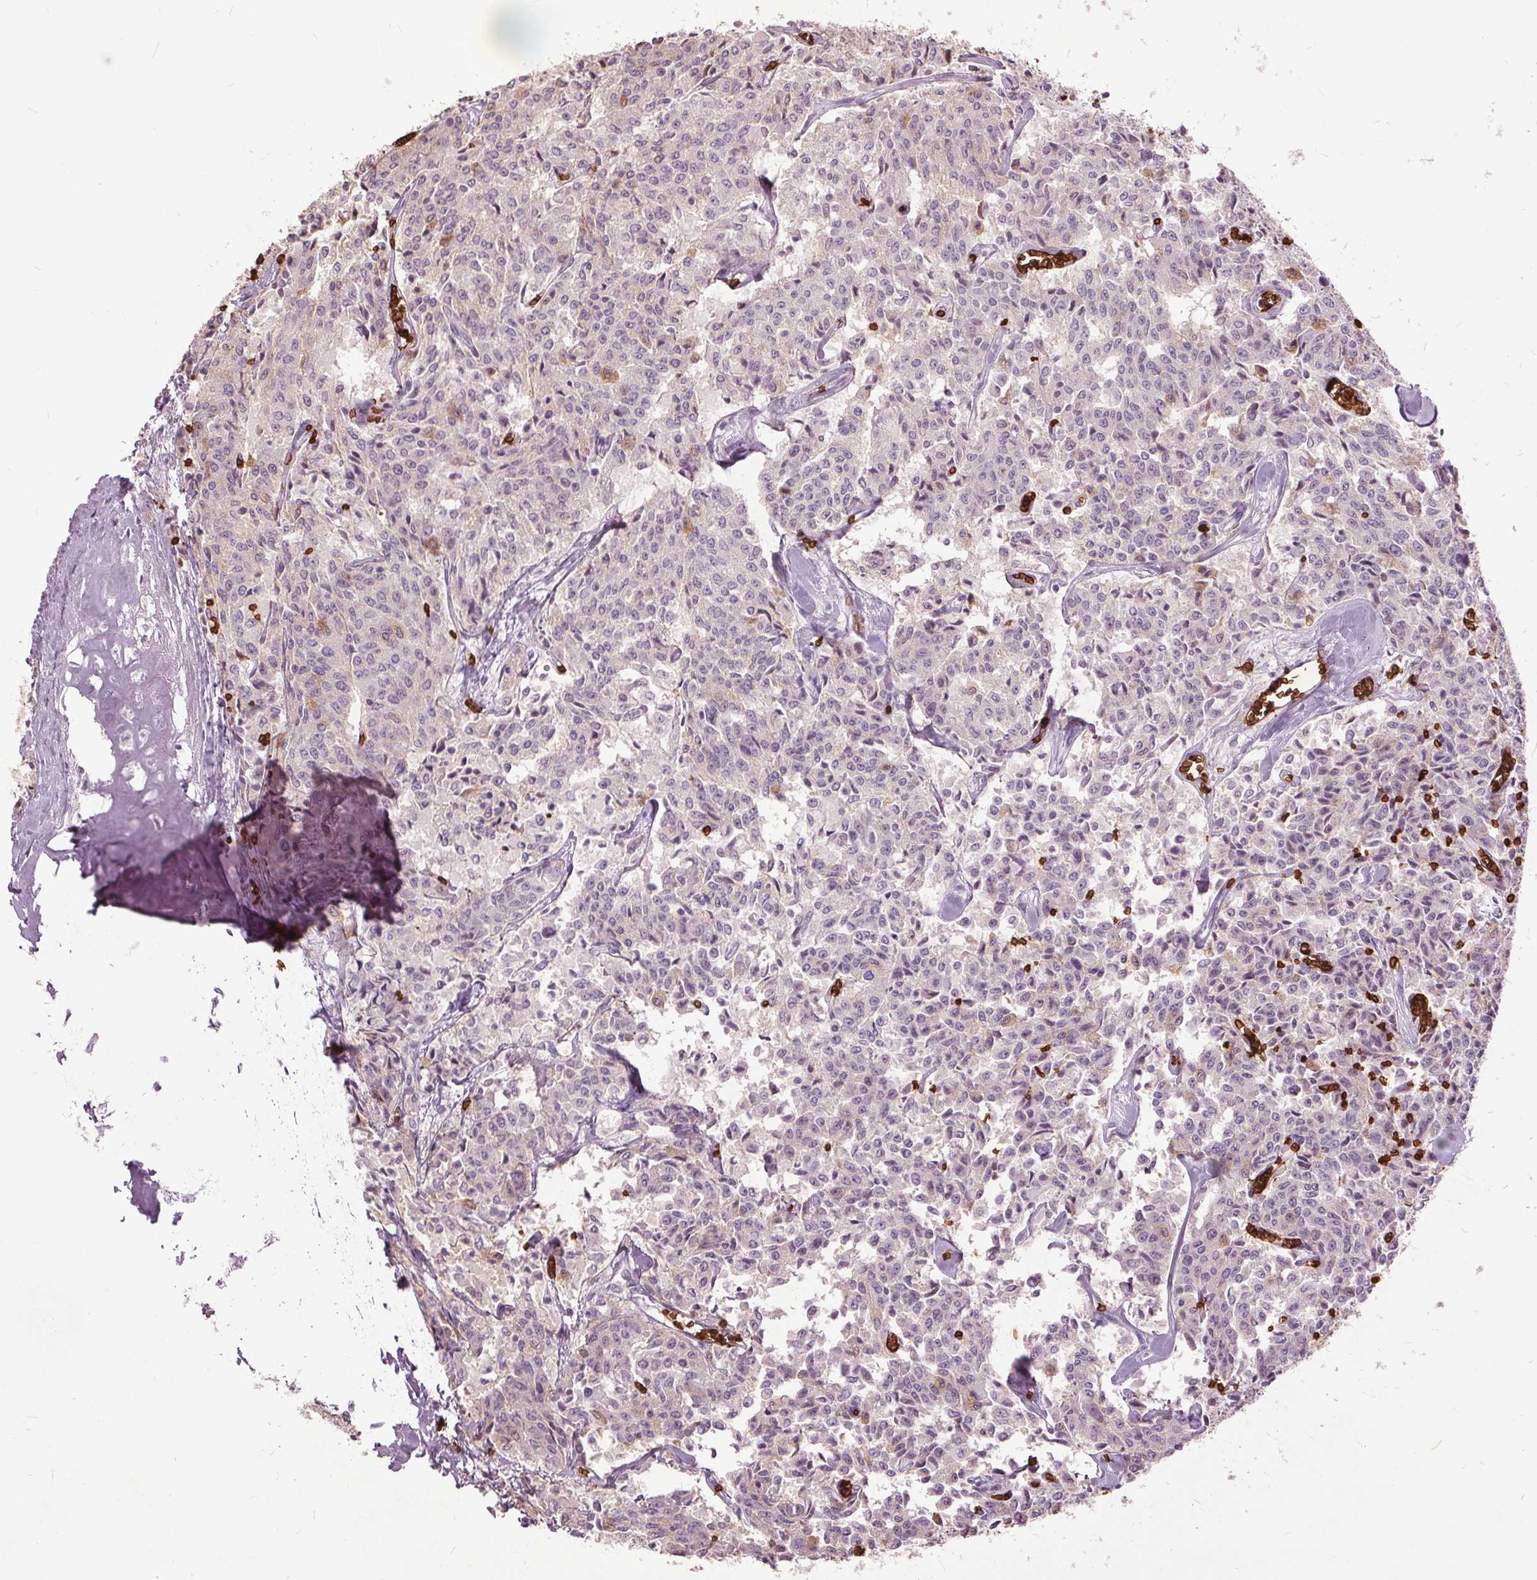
{"staining": {"intensity": "negative", "quantity": "none", "location": "none"}, "tissue": "carcinoid", "cell_type": "Tumor cells", "image_type": "cancer", "snomed": [{"axis": "morphology", "description": "Carcinoid, malignant, NOS"}, {"axis": "topography", "description": "Lung"}], "caption": "Photomicrograph shows no significant protein expression in tumor cells of carcinoid.", "gene": "SLC4A1", "patient": {"sex": "male", "age": 71}}